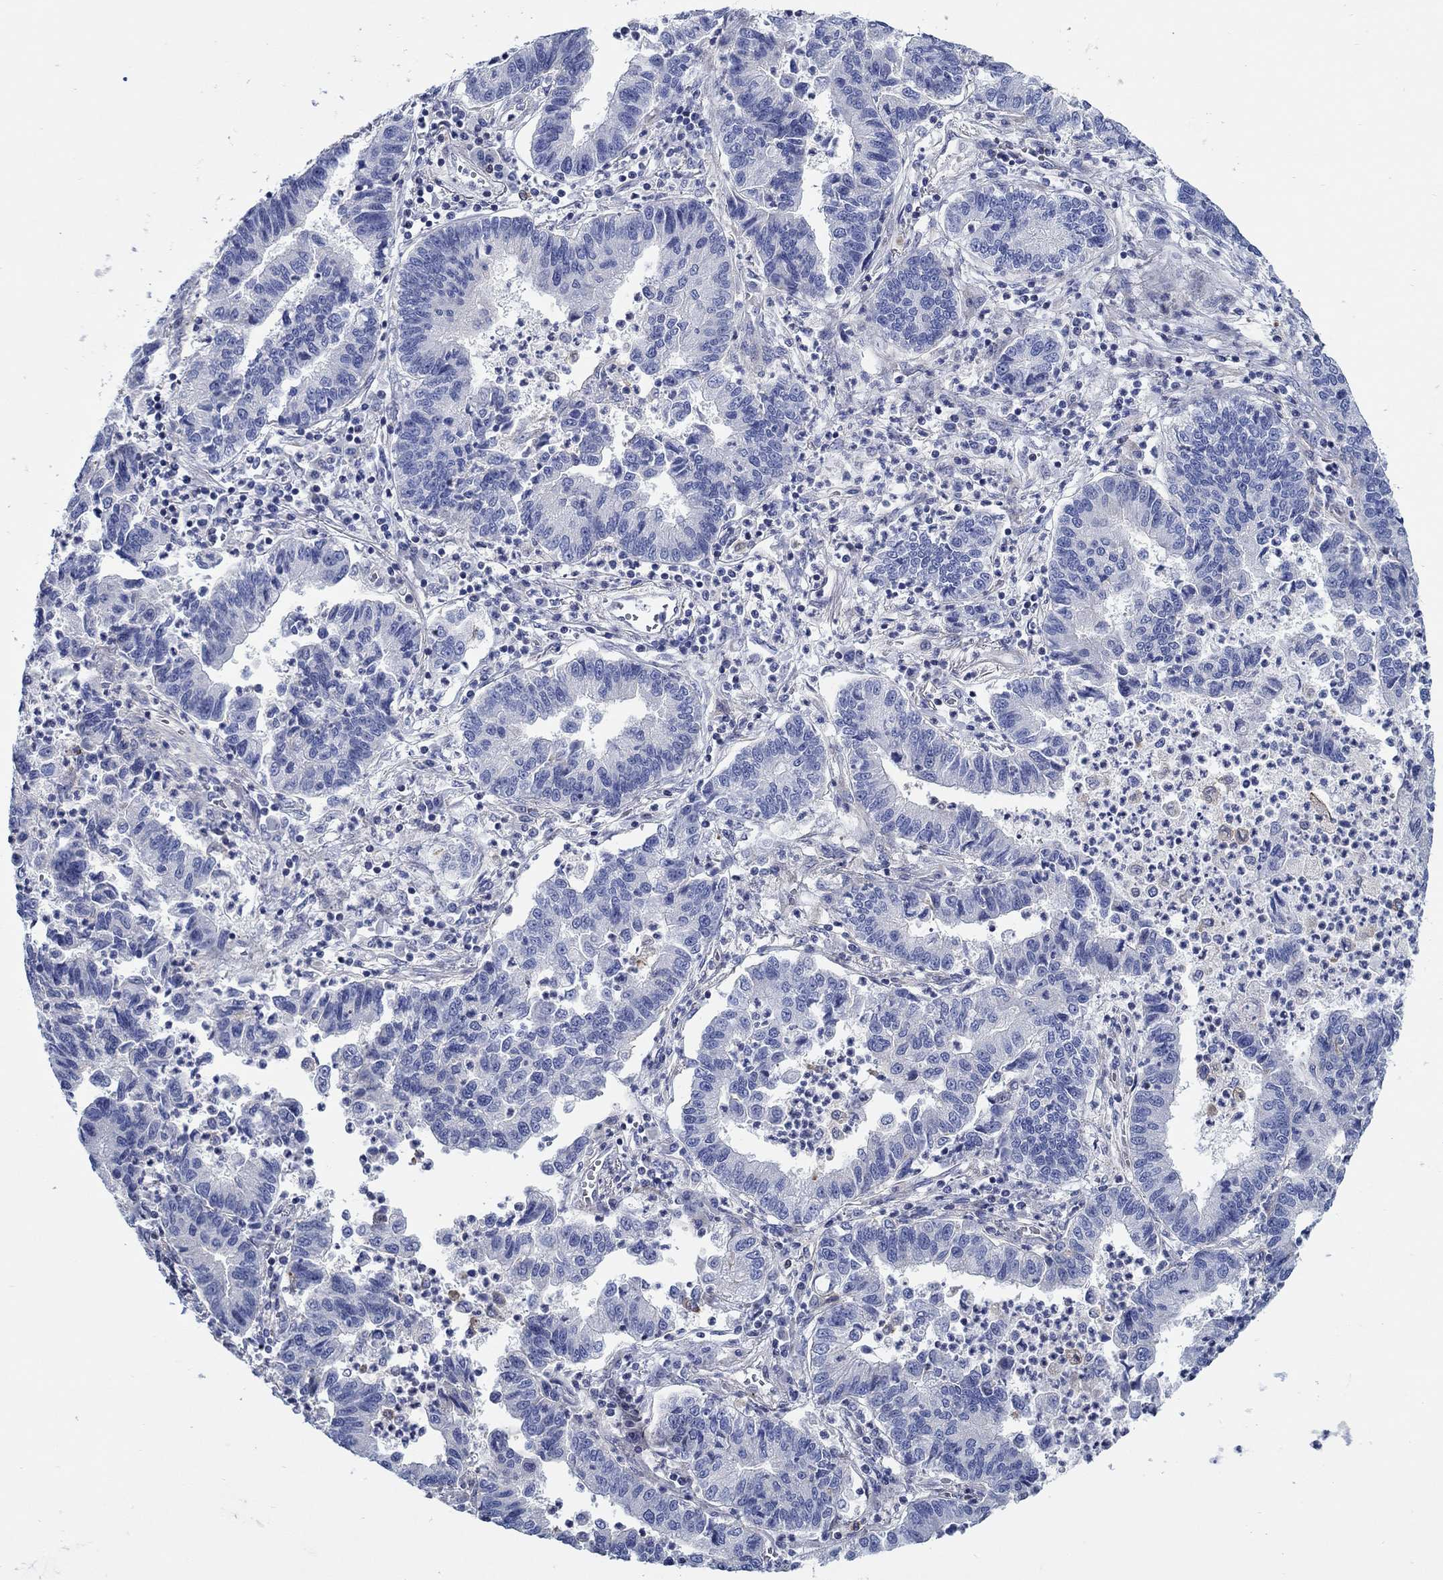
{"staining": {"intensity": "negative", "quantity": "none", "location": "none"}, "tissue": "lung cancer", "cell_type": "Tumor cells", "image_type": "cancer", "snomed": [{"axis": "morphology", "description": "Adenocarcinoma, NOS"}, {"axis": "topography", "description": "Lung"}], "caption": "IHC micrograph of neoplastic tissue: adenocarcinoma (lung) stained with DAB reveals no significant protein positivity in tumor cells.", "gene": "FMN1", "patient": {"sex": "female", "age": 57}}